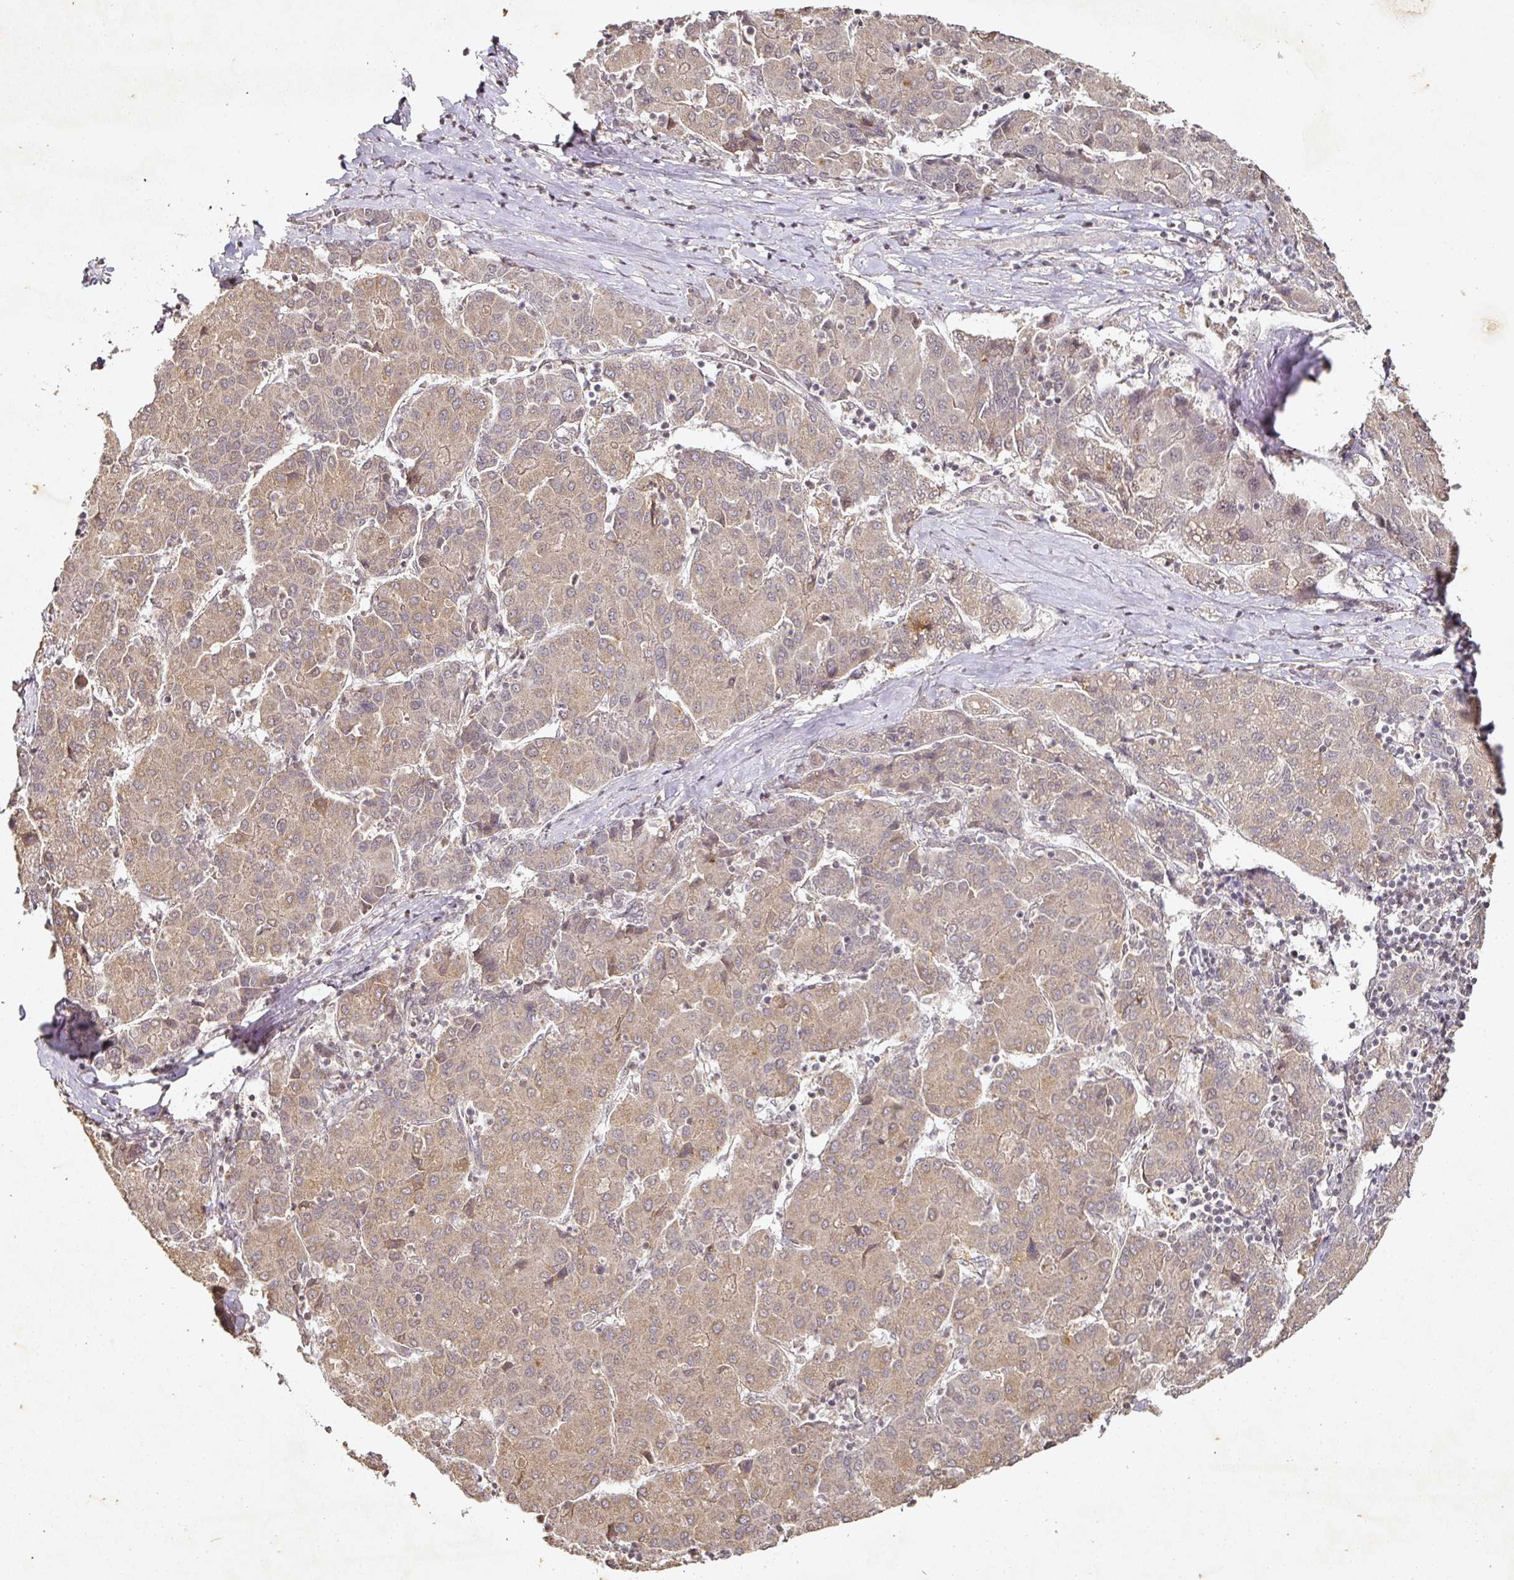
{"staining": {"intensity": "weak", "quantity": ">75%", "location": "cytoplasmic/membranous"}, "tissue": "liver cancer", "cell_type": "Tumor cells", "image_type": "cancer", "snomed": [{"axis": "morphology", "description": "Carcinoma, Hepatocellular, NOS"}, {"axis": "topography", "description": "Liver"}], "caption": "Human liver hepatocellular carcinoma stained with a brown dye demonstrates weak cytoplasmic/membranous positive staining in approximately >75% of tumor cells.", "gene": "CAPN5", "patient": {"sex": "male", "age": 65}}